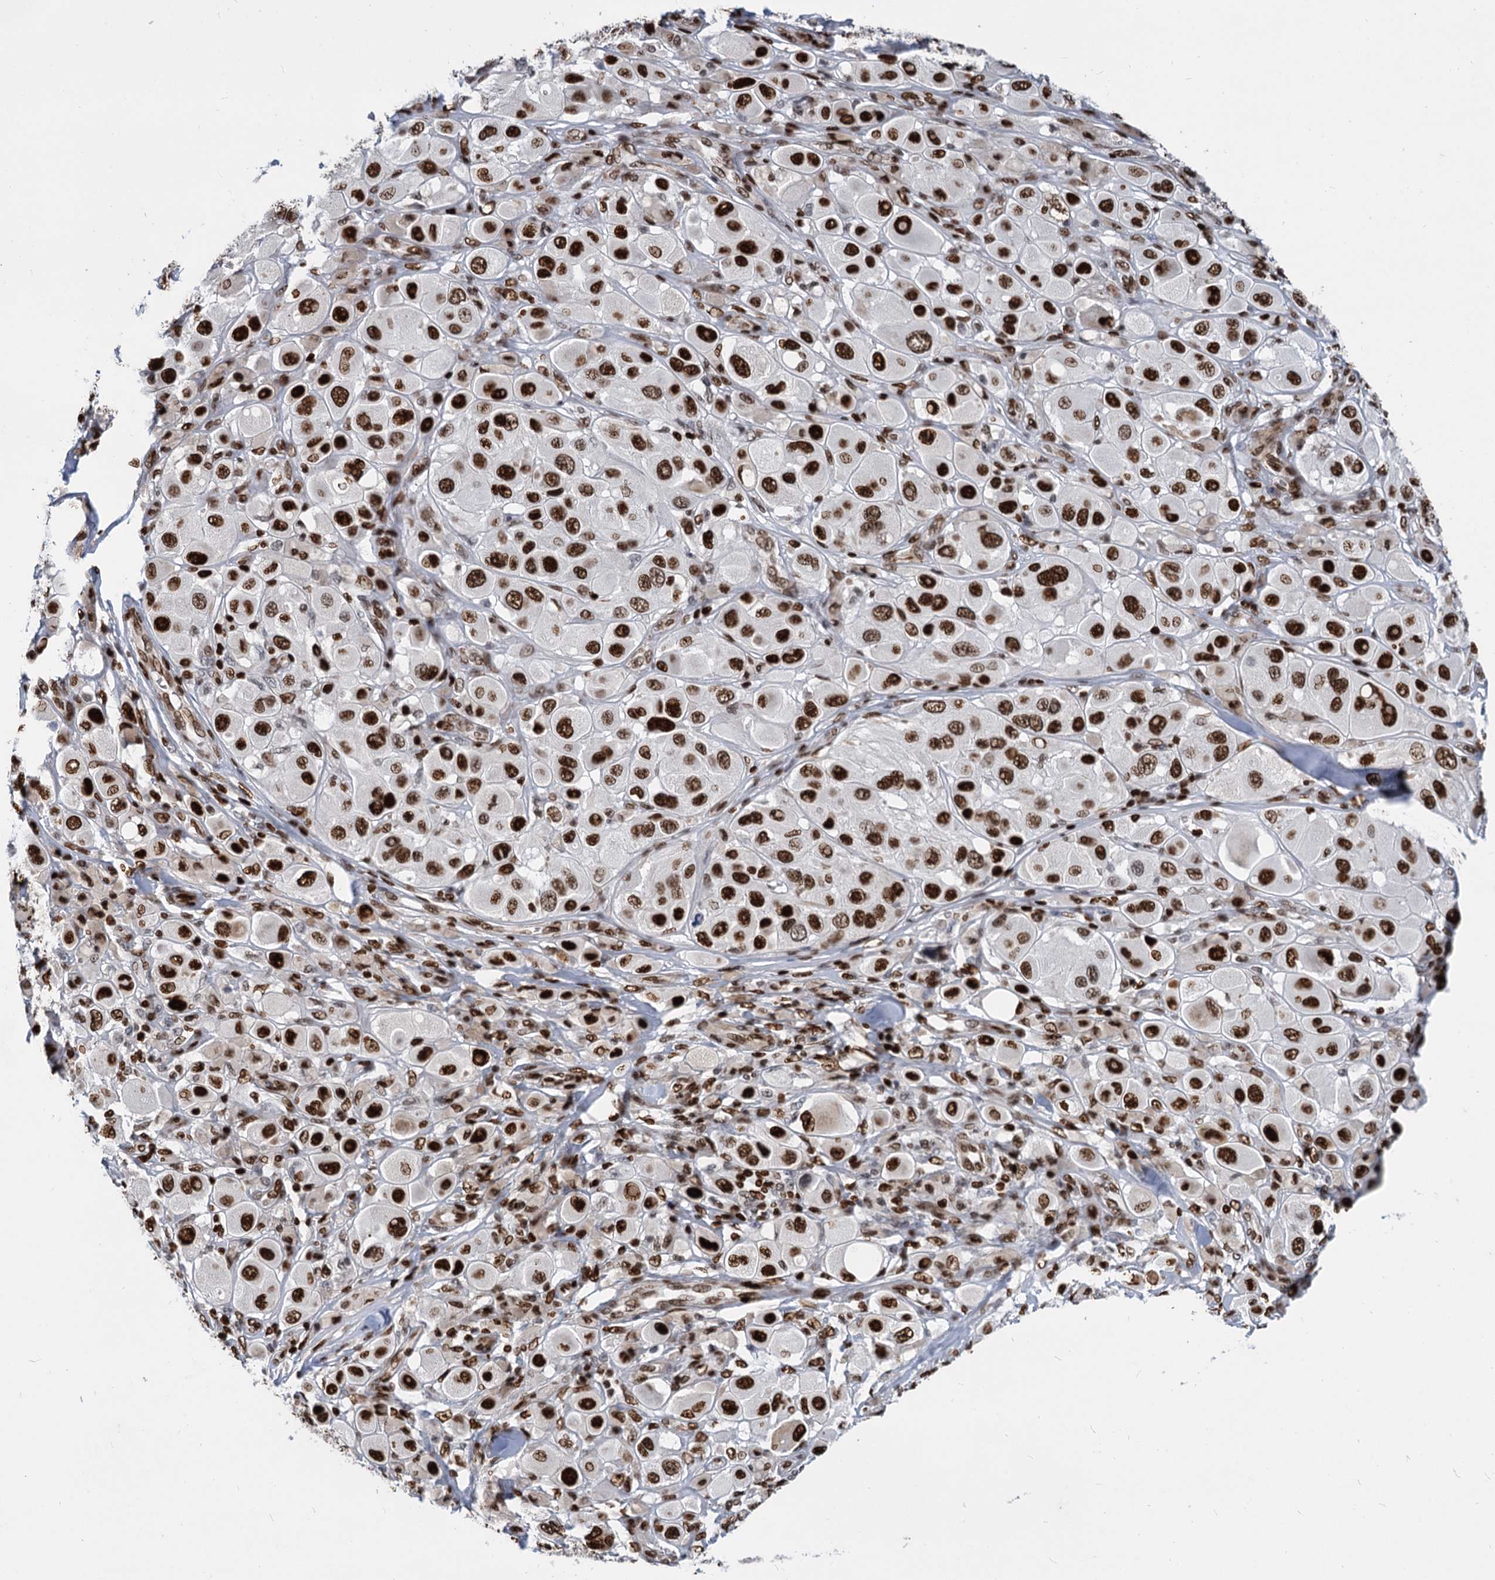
{"staining": {"intensity": "strong", "quantity": ">75%", "location": "nuclear"}, "tissue": "melanoma", "cell_type": "Tumor cells", "image_type": "cancer", "snomed": [{"axis": "morphology", "description": "Malignant melanoma, Metastatic site"}, {"axis": "topography", "description": "Skin"}], "caption": "Protein analysis of malignant melanoma (metastatic site) tissue displays strong nuclear positivity in about >75% of tumor cells.", "gene": "MECP2", "patient": {"sex": "male", "age": 41}}